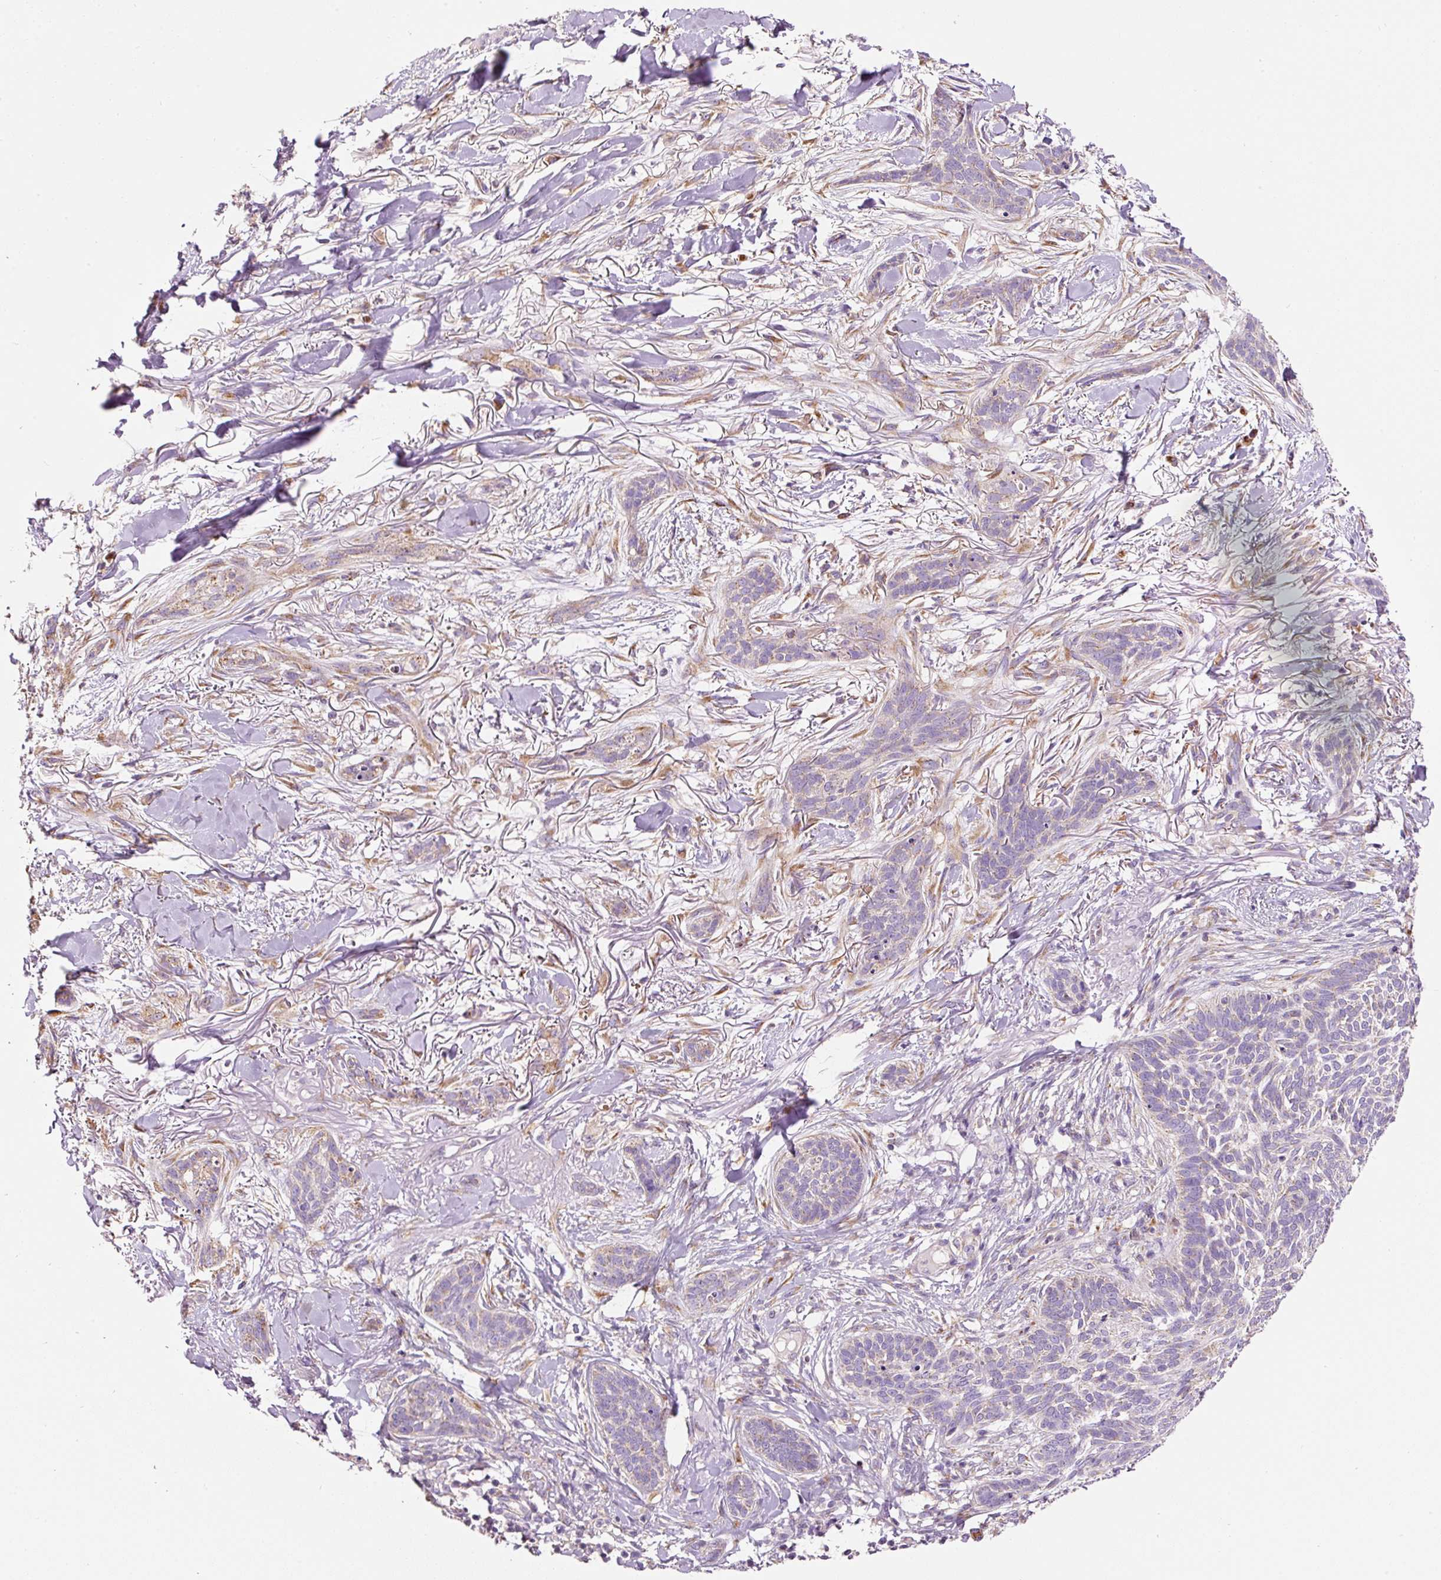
{"staining": {"intensity": "weak", "quantity": "25%-75%", "location": "cytoplasmic/membranous"}, "tissue": "skin cancer", "cell_type": "Tumor cells", "image_type": "cancer", "snomed": [{"axis": "morphology", "description": "Basal cell carcinoma"}, {"axis": "topography", "description": "Skin"}], "caption": "Immunohistochemical staining of skin basal cell carcinoma shows weak cytoplasmic/membranous protein positivity in approximately 25%-75% of tumor cells.", "gene": "PRRC2A", "patient": {"sex": "male", "age": 52}}